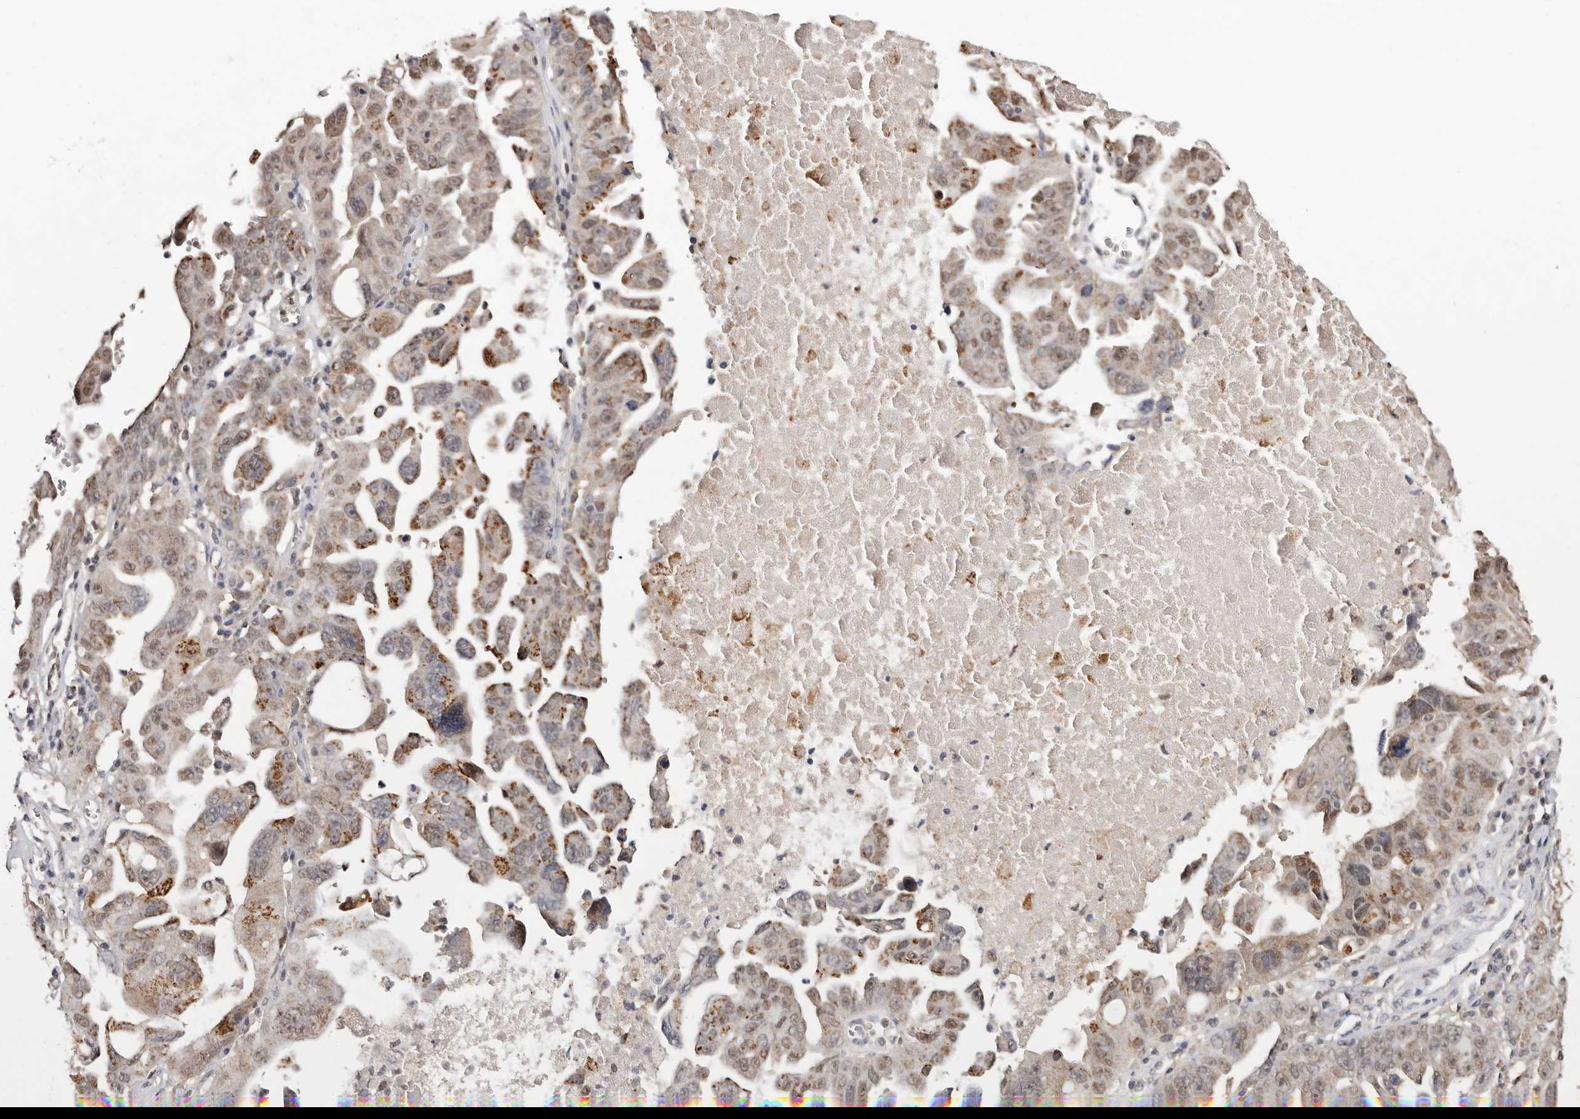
{"staining": {"intensity": "moderate", "quantity": "25%-75%", "location": "cytoplasmic/membranous,nuclear"}, "tissue": "ovarian cancer", "cell_type": "Tumor cells", "image_type": "cancer", "snomed": [{"axis": "morphology", "description": "Carcinoma, endometroid"}, {"axis": "topography", "description": "Ovary"}], "caption": "Protein staining demonstrates moderate cytoplasmic/membranous and nuclear staining in about 25%-75% of tumor cells in ovarian cancer (endometroid carcinoma).", "gene": "NOTCH1", "patient": {"sex": "female", "age": 62}}